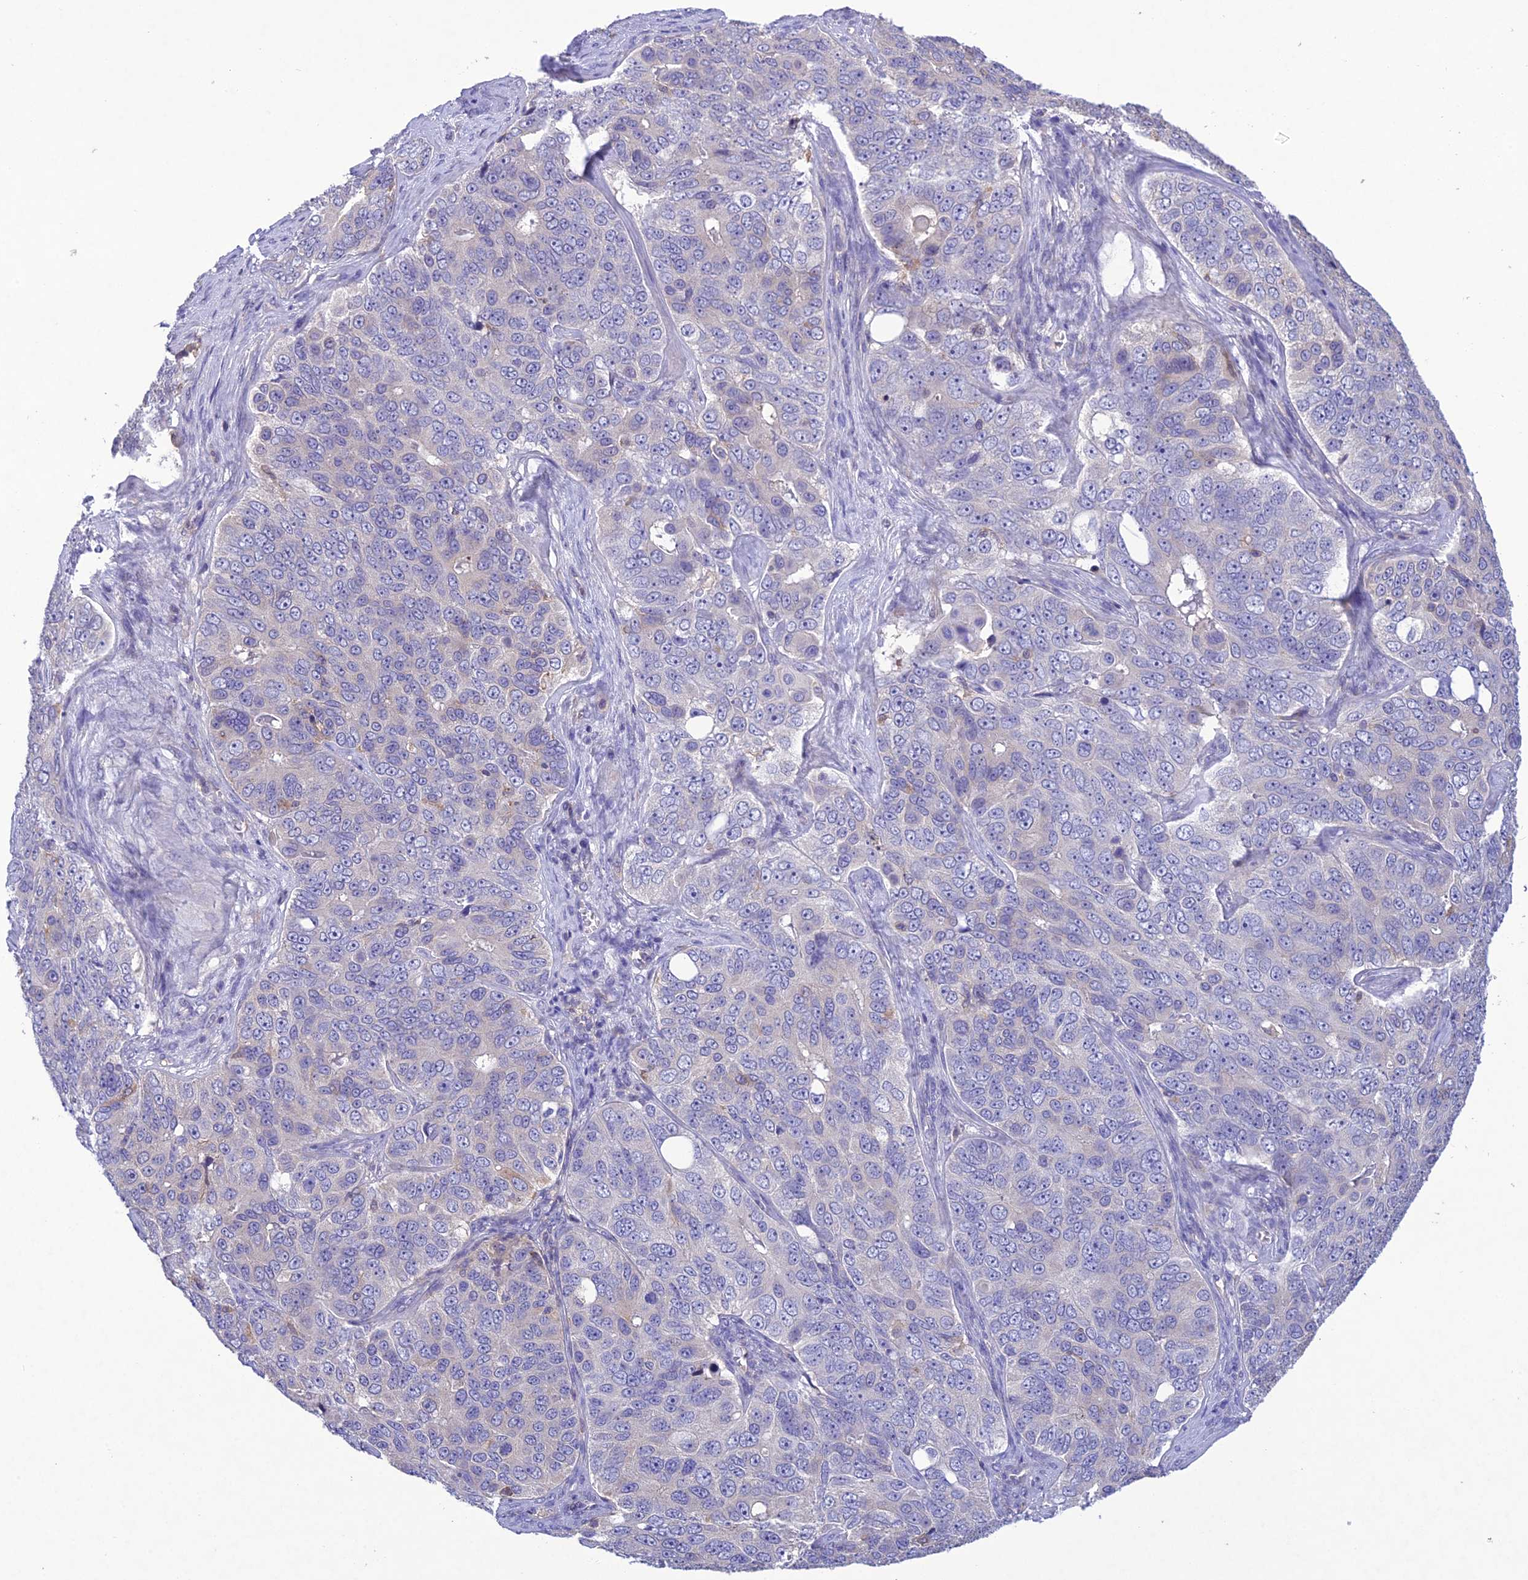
{"staining": {"intensity": "negative", "quantity": "none", "location": "none"}, "tissue": "ovarian cancer", "cell_type": "Tumor cells", "image_type": "cancer", "snomed": [{"axis": "morphology", "description": "Carcinoma, endometroid"}, {"axis": "topography", "description": "Ovary"}], "caption": "An IHC photomicrograph of ovarian cancer is shown. There is no staining in tumor cells of ovarian cancer.", "gene": "SNX24", "patient": {"sex": "female", "age": 51}}